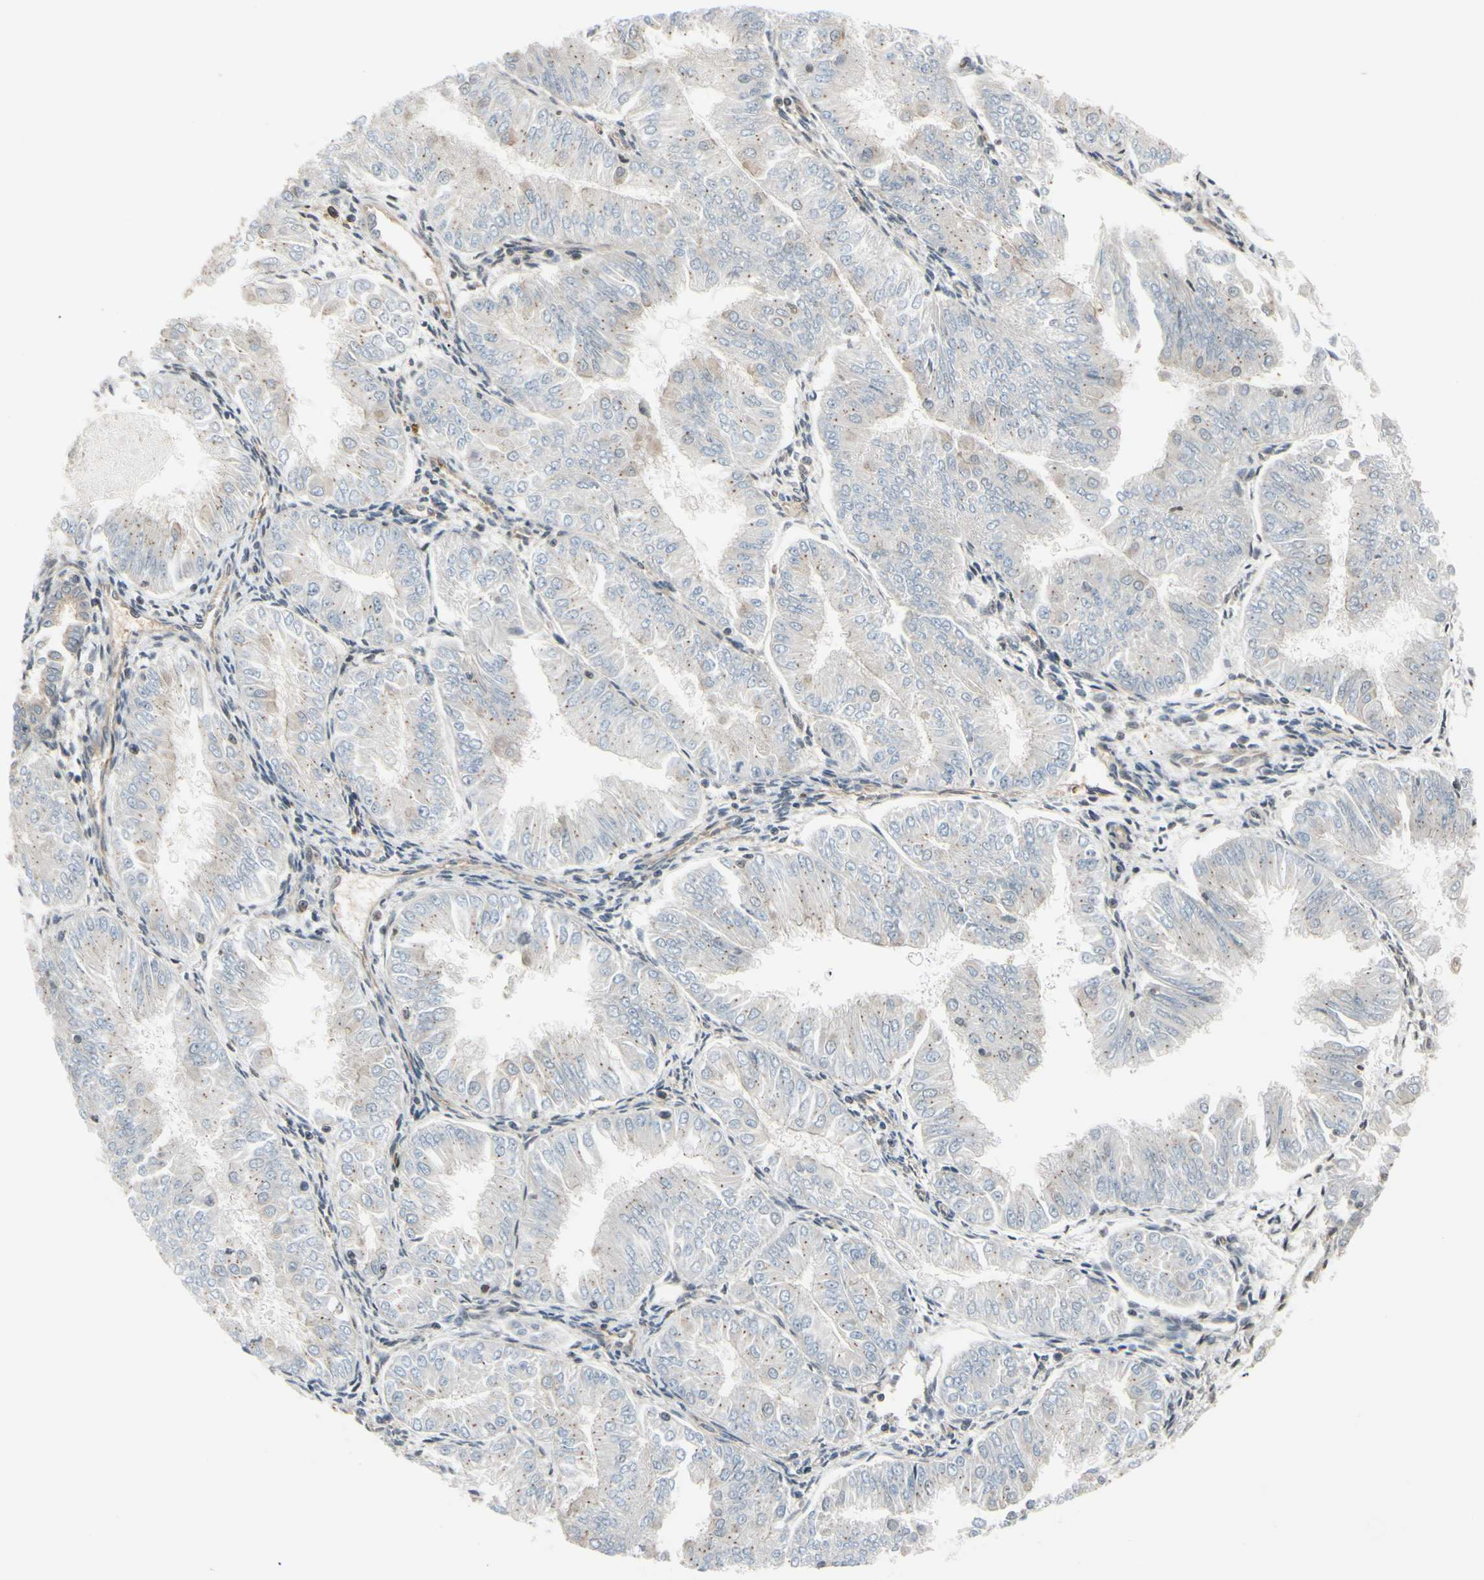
{"staining": {"intensity": "negative", "quantity": "none", "location": "none"}, "tissue": "endometrial cancer", "cell_type": "Tumor cells", "image_type": "cancer", "snomed": [{"axis": "morphology", "description": "Adenocarcinoma, NOS"}, {"axis": "topography", "description": "Endometrium"}], "caption": "This is an immunohistochemistry (IHC) photomicrograph of human endometrial cancer (adenocarcinoma). There is no expression in tumor cells.", "gene": "EPS15", "patient": {"sex": "female", "age": 53}}